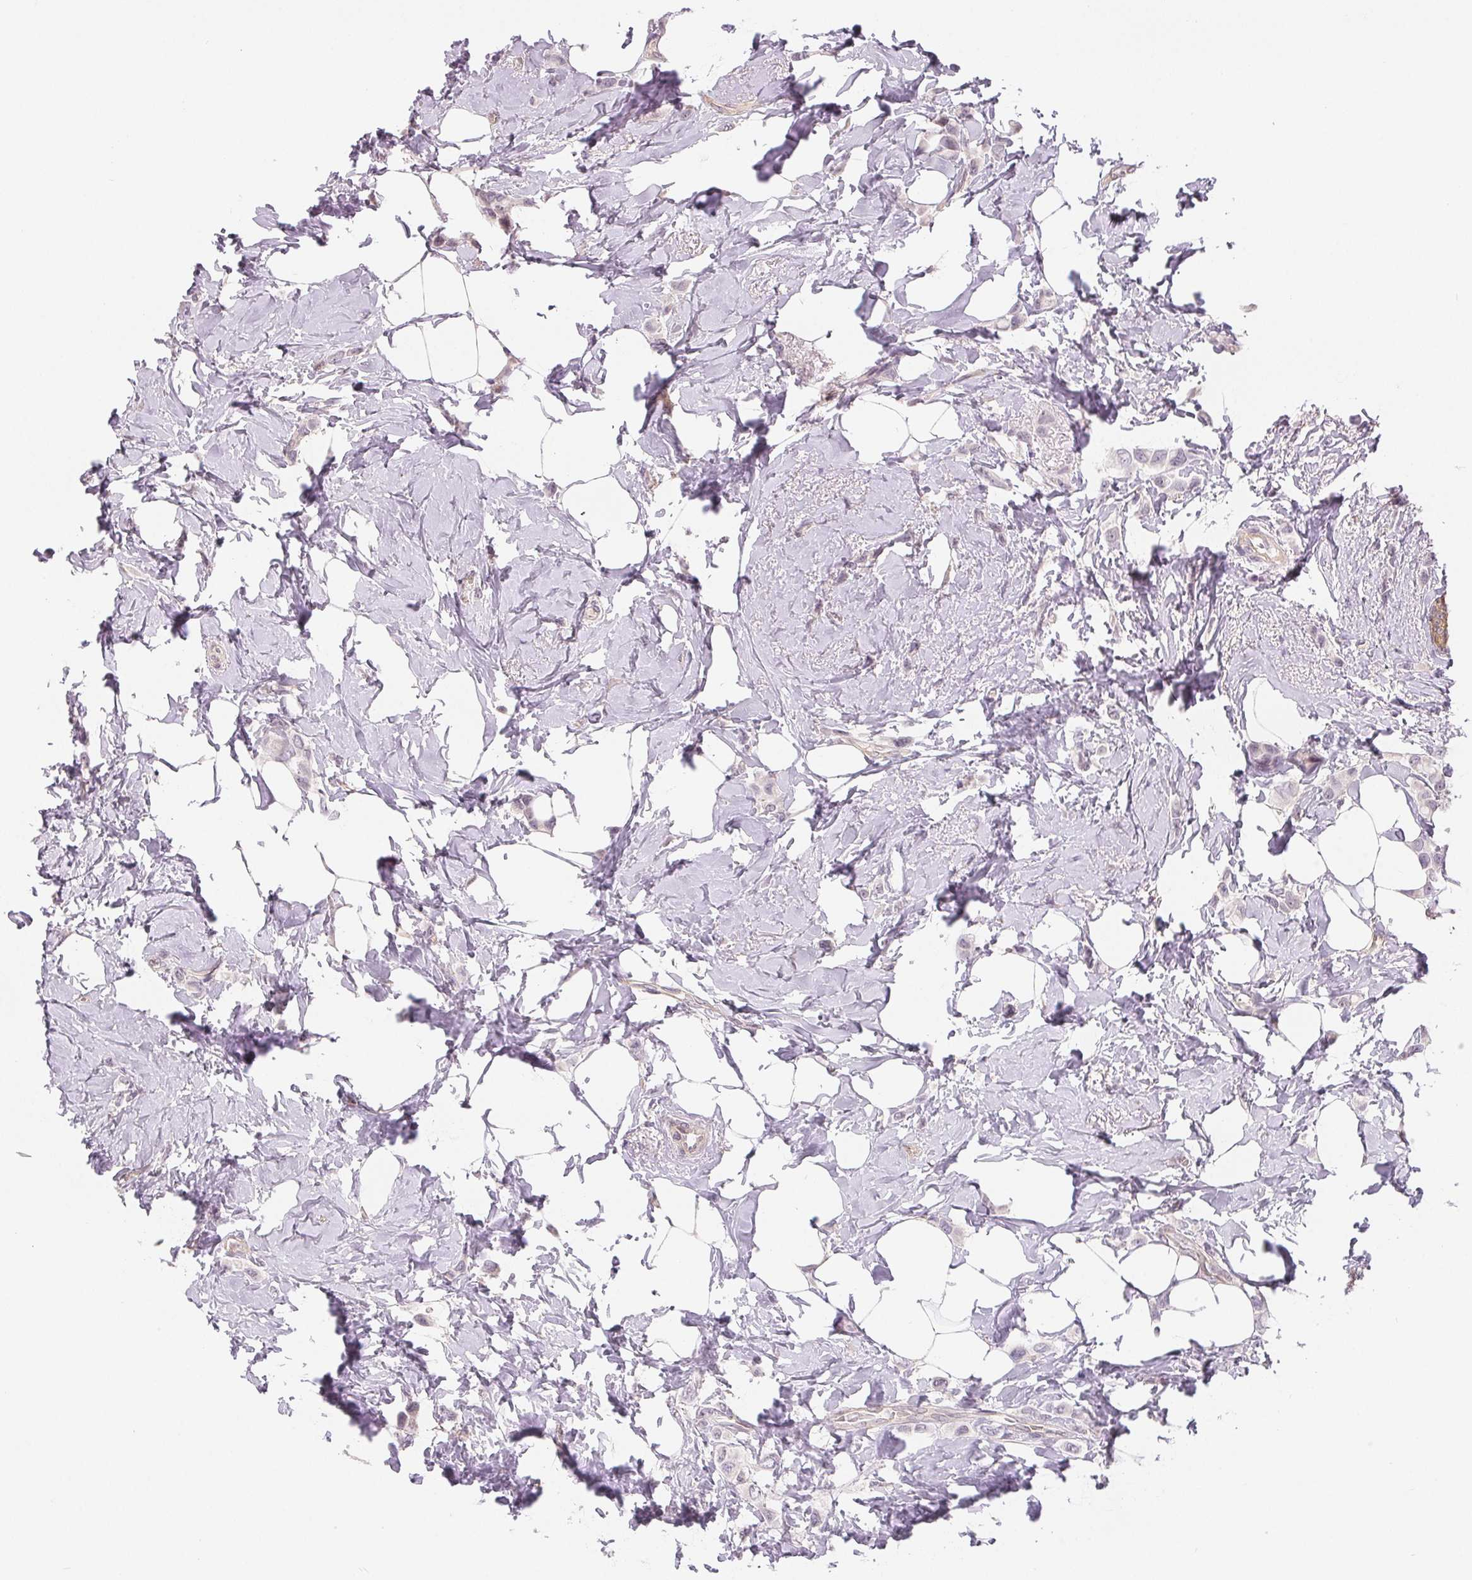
{"staining": {"intensity": "negative", "quantity": "none", "location": "none"}, "tissue": "breast cancer", "cell_type": "Tumor cells", "image_type": "cancer", "snomed": [{"axis": "morphology", "description": "Lobular carcinoma"}, {"axis": "topography", "description": "Breast"}], "caption": "This histopathology image is of breast cancer stained with immunohistochemistry to label a protein in brown with the nuclei are counter-stained blue. There is no positivity in tumor cells. (Stains: DAB immunohistochemistry with hematoxylin counter stain, Microscopy: brightfield microscopy at high magnification).", "gene": "CFC1", "patient": {"sex": "female", "age": 66}}